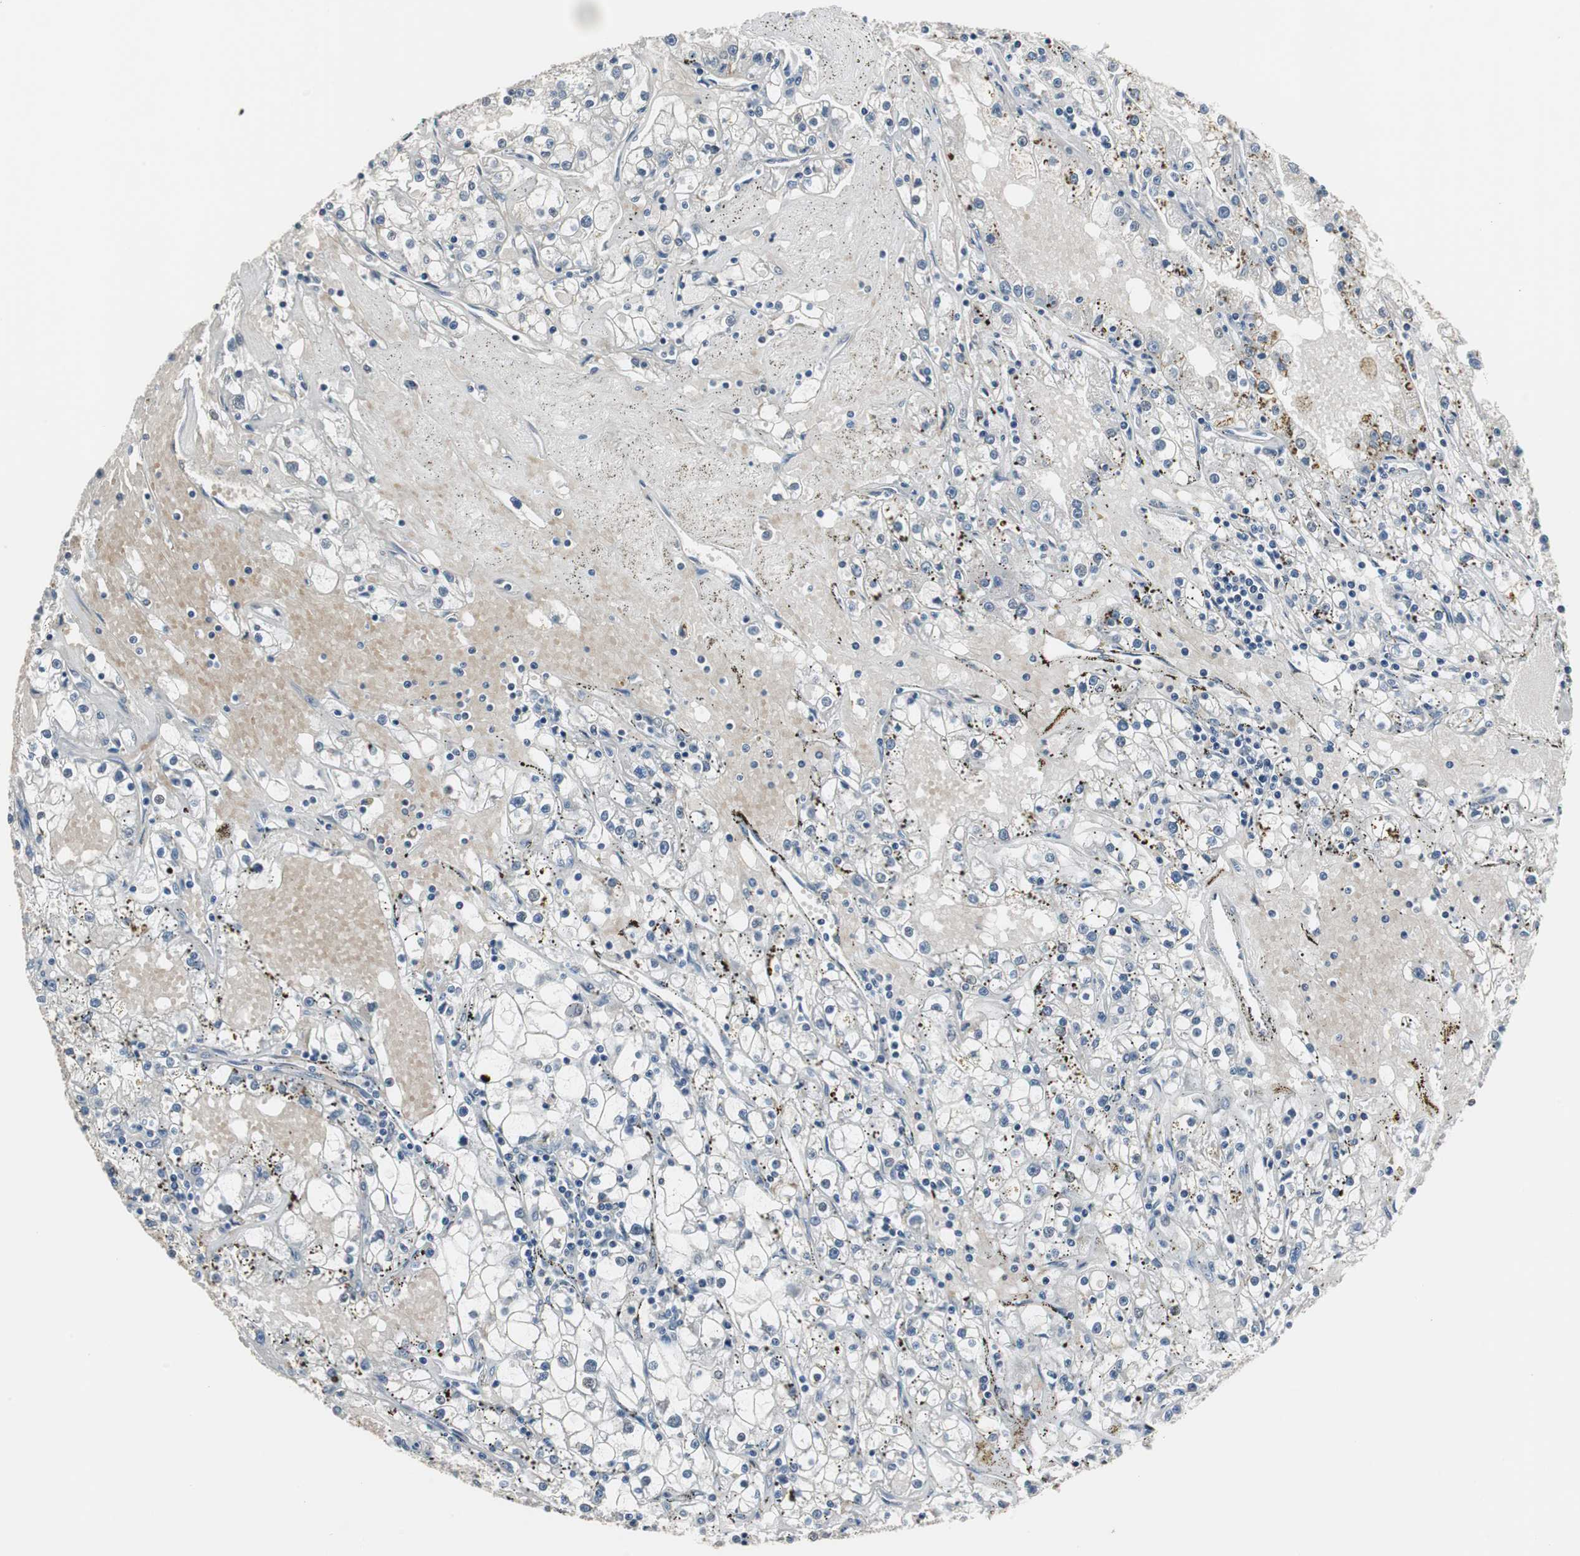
{"staining": {"intensity": "negative", "quantity": "none", "location": "none"}, "tissue": "renal cancer", "cell_type": "Tumor cells", "image_type": "cancer", "snomed": [{"axis": "morphology", "description": "Adenocarcinoma, NOS"}, {"axis": "topography", "description": "Kidney"}], "caption": "IHC of renal adenocarcinoma exhibits no positivity in tumor cells.", "gene": "ZHX2", "patient": {"sex": "male", "age": 56}}